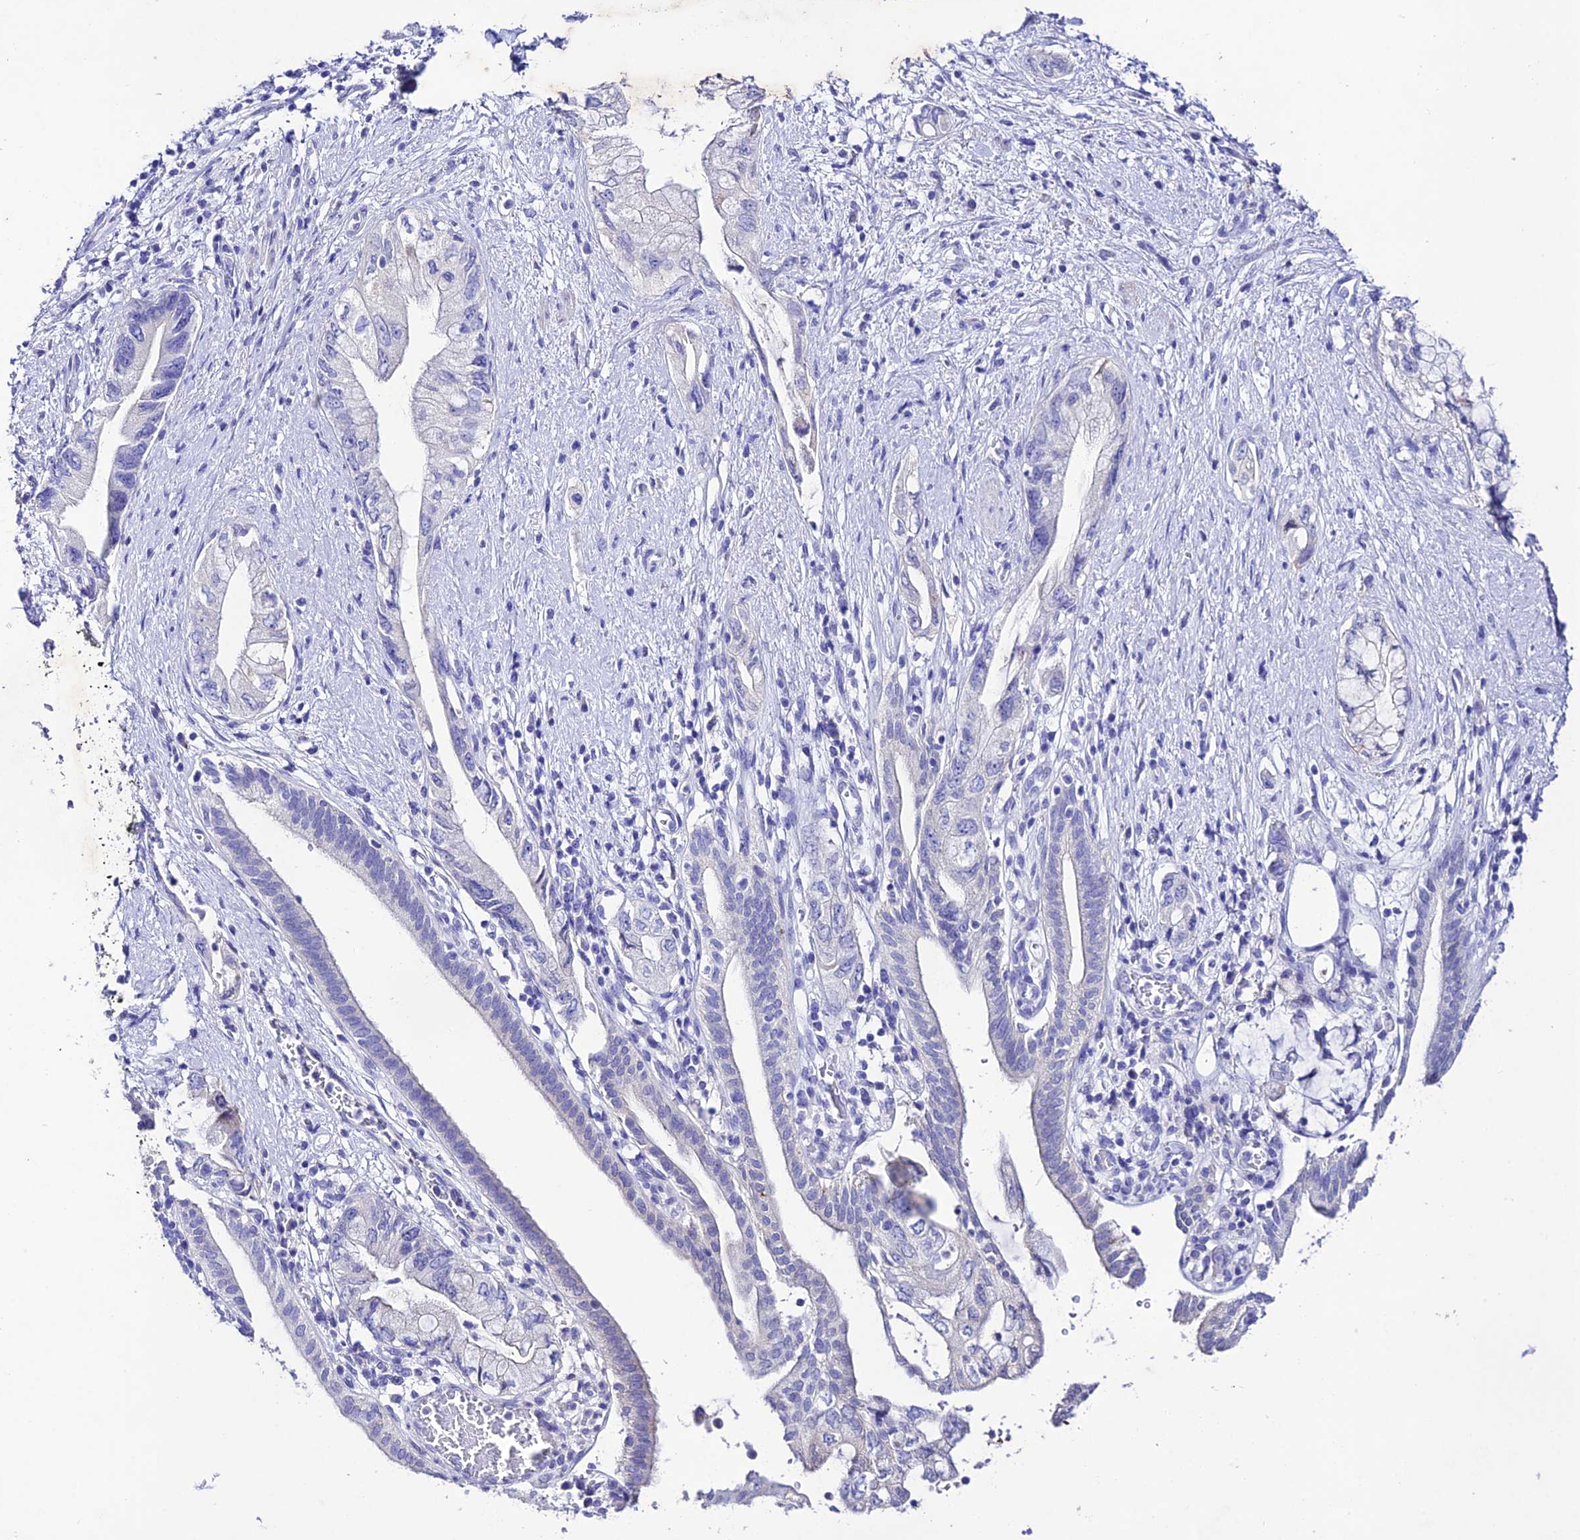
{"staining": {"intensity": "negative", "quantity": "none", "location": "none"}, "tissue": "pancreatic cancer", "cell_type": "Tumor cells", "image_type": "cancer", "snomed": [{"axis": "morphology", "description": "Adenocarcinoma, NOS"}, {"axis": "topography", "description": "Pancreas"}], "caption": "Pancreatic cancer was stained to show a protein in brown. There is no significant positivity in tumor cells.", "gene": "NLRP6", "patient": {"sex": "female", "age": 73}}